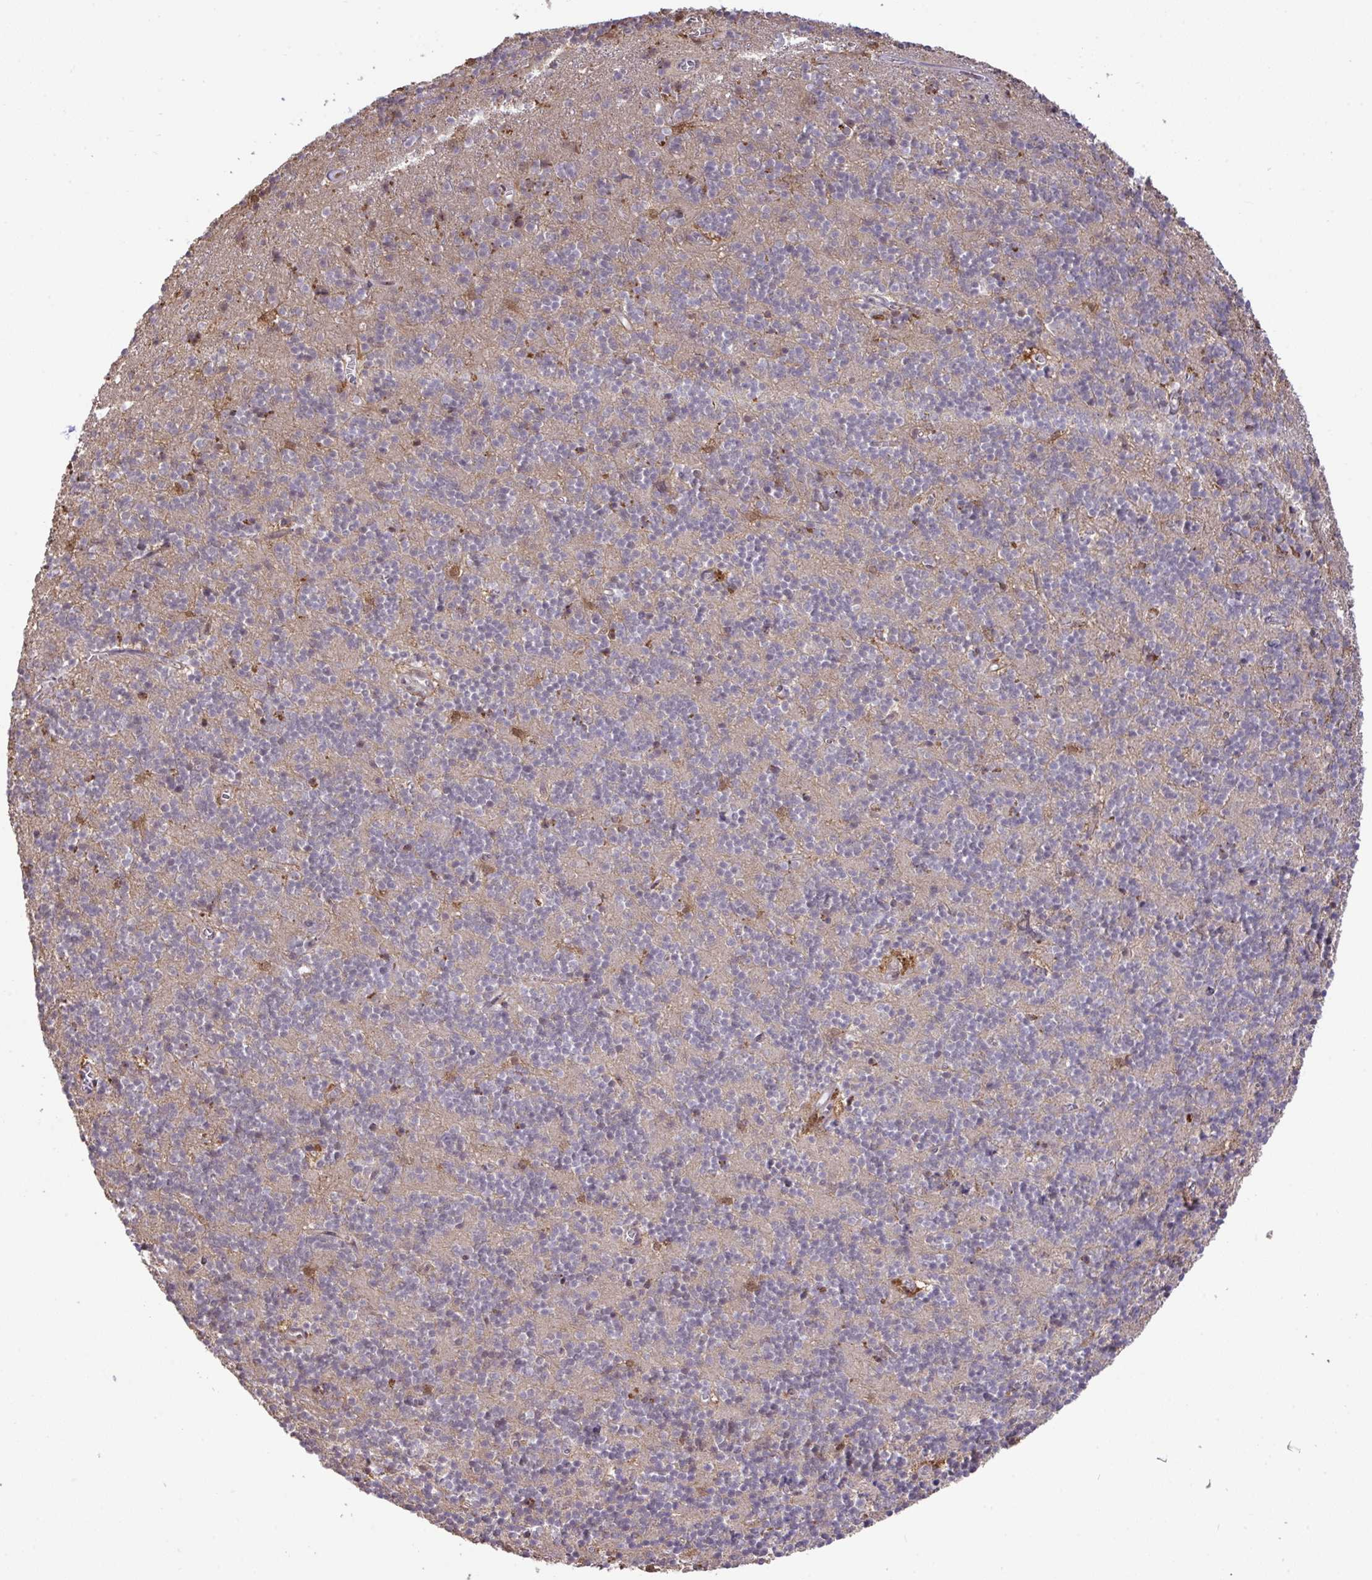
{"staining": {"intensity": "moderate", "quantity": "<25%", "location": "cytoplasmic/membranous"}, "tissue": "cerebellum", "cell_type": "Cells in granular layer", "image_type": "normal", "snomed": [{"axis": "morphology", "description": "Normal tissue, NOS"}, {"axis": "topography", "description": "Cerebellum"}], "caption": "Cerebellum stained with IHC exhibits moderate cytoplasmic/membranous positivity in about <25% of cells in granular layer. (Stains: DAB in brown, nuclei in blue, Microscopy: brightfield microscopy at high magnification).", "gene": "C12orf57", "patient": {"sex": "male", "age": 54}}